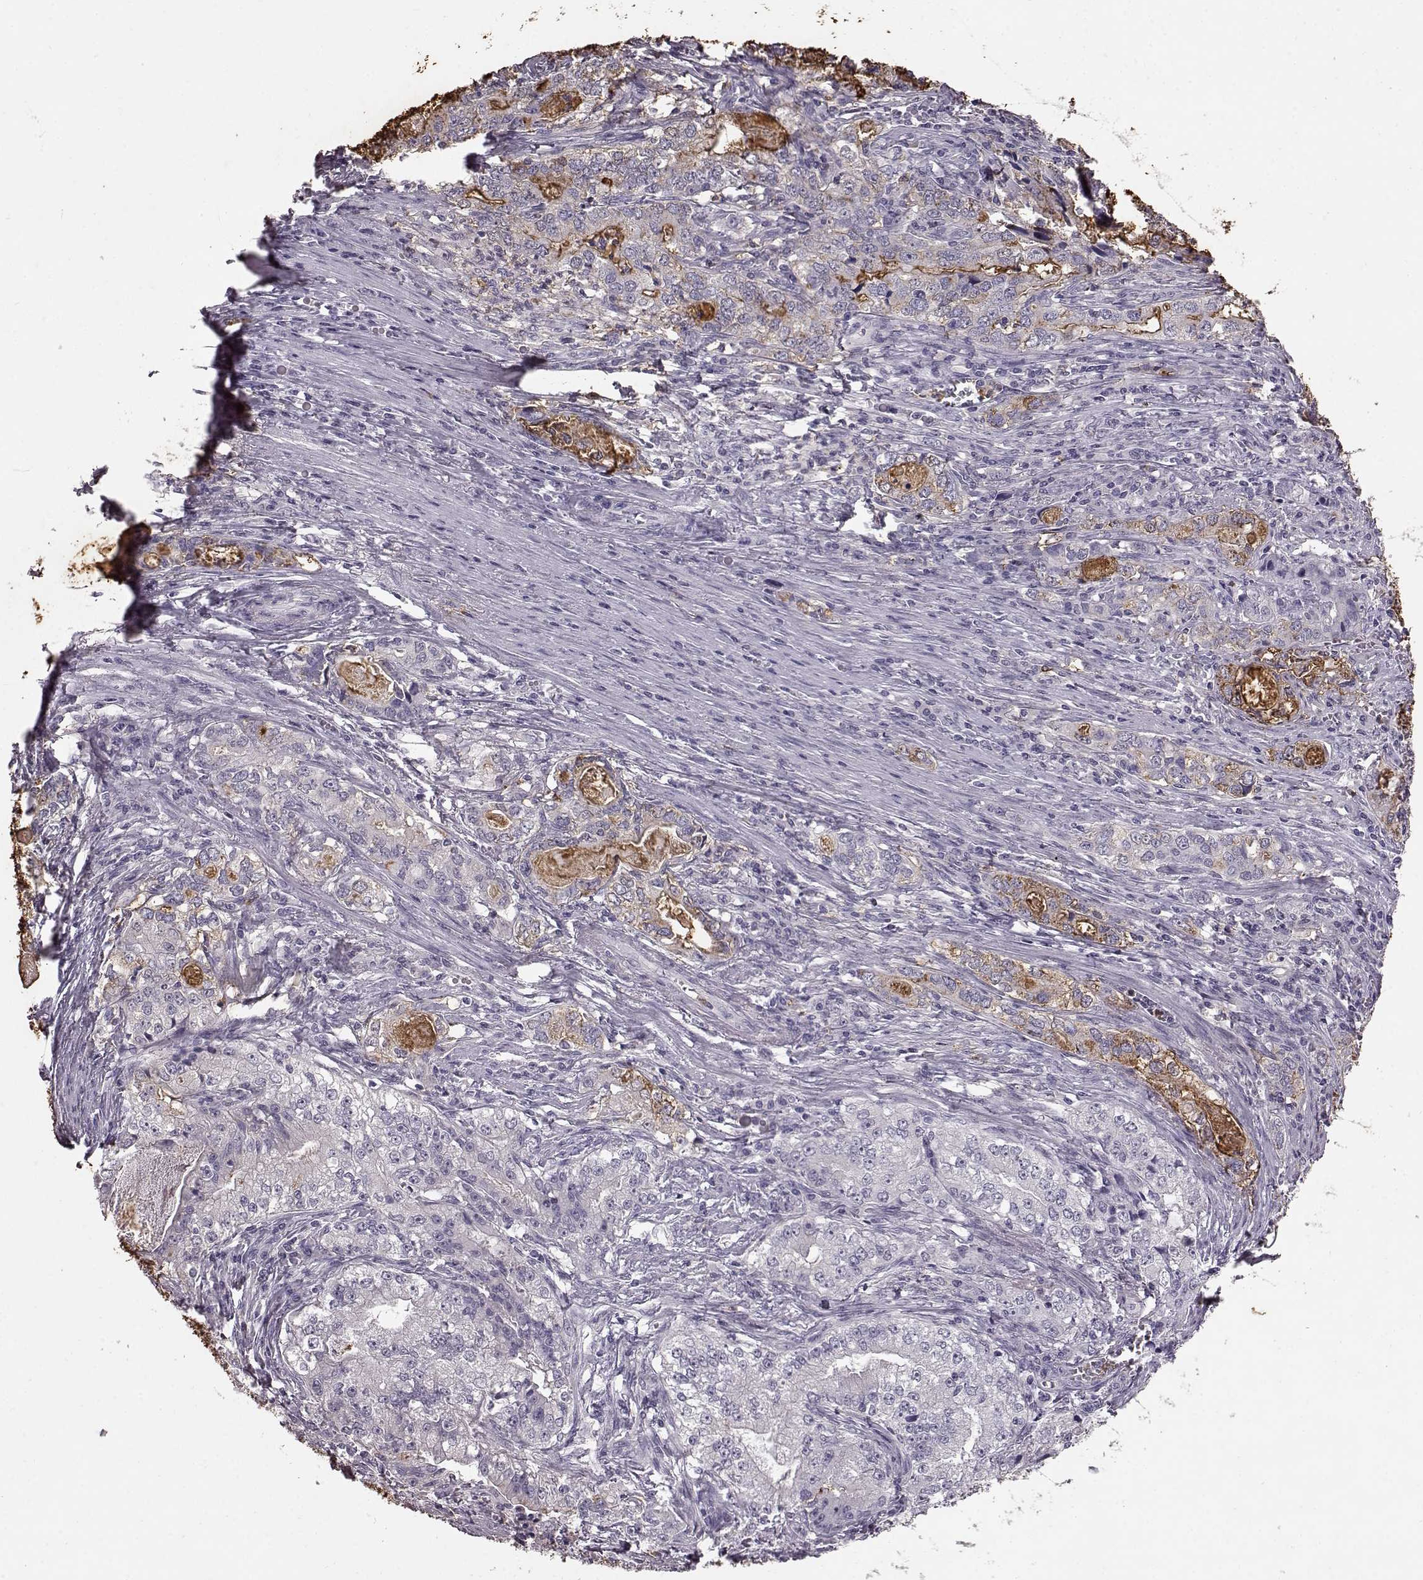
{"staining": {"intensity": "negative", "quantity": "none", "location": "none"}, "tissue": "stomach cancer", "cell_type": "Tumor cells", "image_type": "cancer", "snomed": [{"axis": "morphology", "description": "Adenocarcinoma, NOS"}, {"axis": "topography", "description": "Stomach, lower"}], "caption": "An image of human stomach adenocarcinoma is negative for staining in tumor cells.", "gene": "FUT4", "patient": {"sex": "female", "age": 72}}